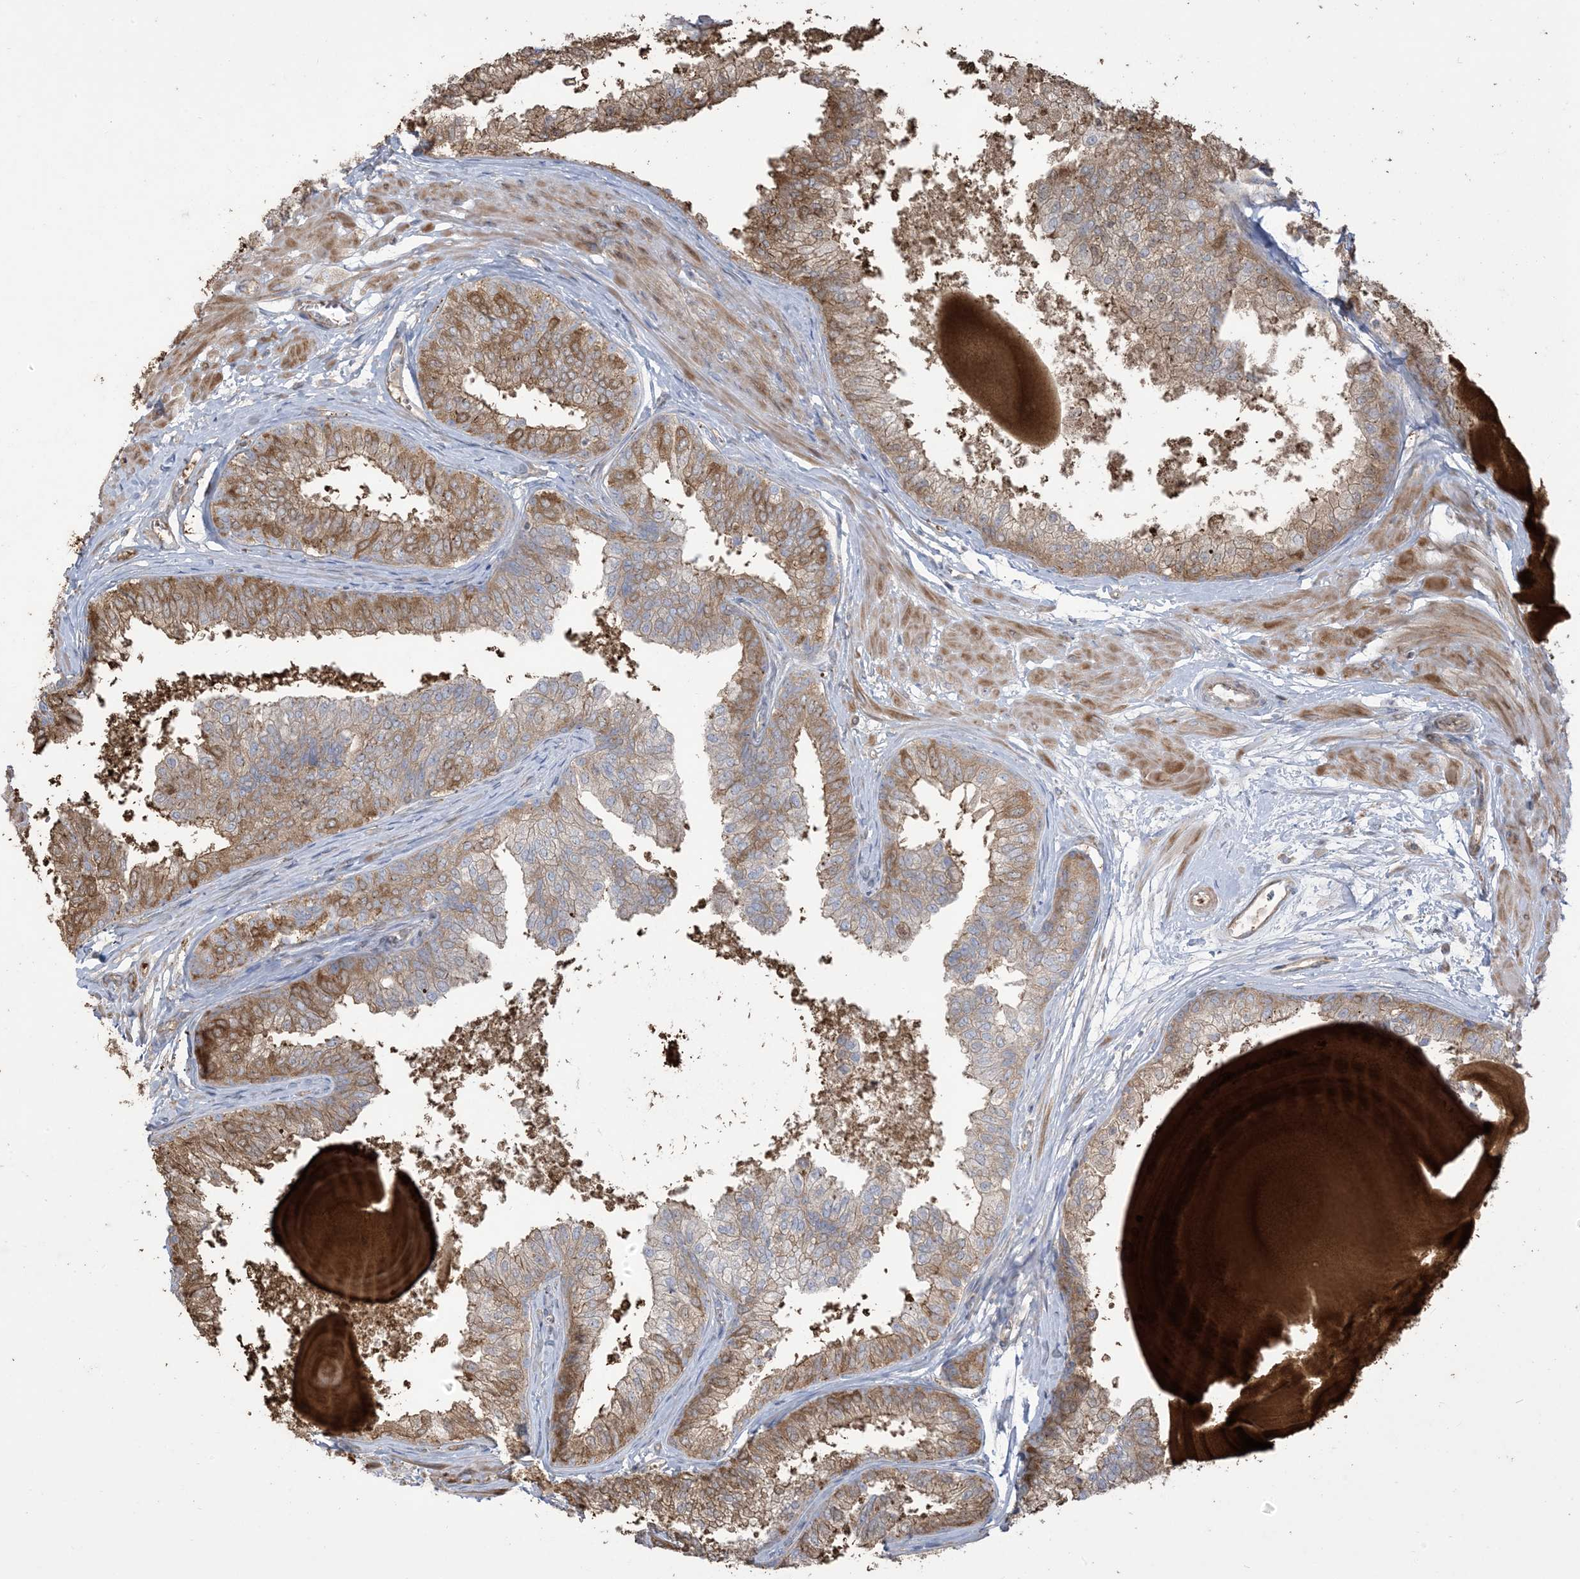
{"staining": {"intensity": "moderate", "quantity": "25%-75%", "location": "cytoplasmic/membranous"}, "tissue": "prostate", "cell_type": "Glandular cells", "image_type": "normal", "snomed": [{"axis": "morphology", "description": "Normal tissue, NOS"}, {"axis": "topography", "description": "Prostate"}], "caption": "Immunohistochemistry (IHC) histopathology image of benign prostate: human prostate stained using immunohistochemistry displays medium levels of moderate protein expression localized specifically in the cytoplasmic/membranous of glandular cells, appearing as a cytoplasmic/membranous brown color.", "gene": "KLHL18", "patient": {"sex": "male", "age": 48}}